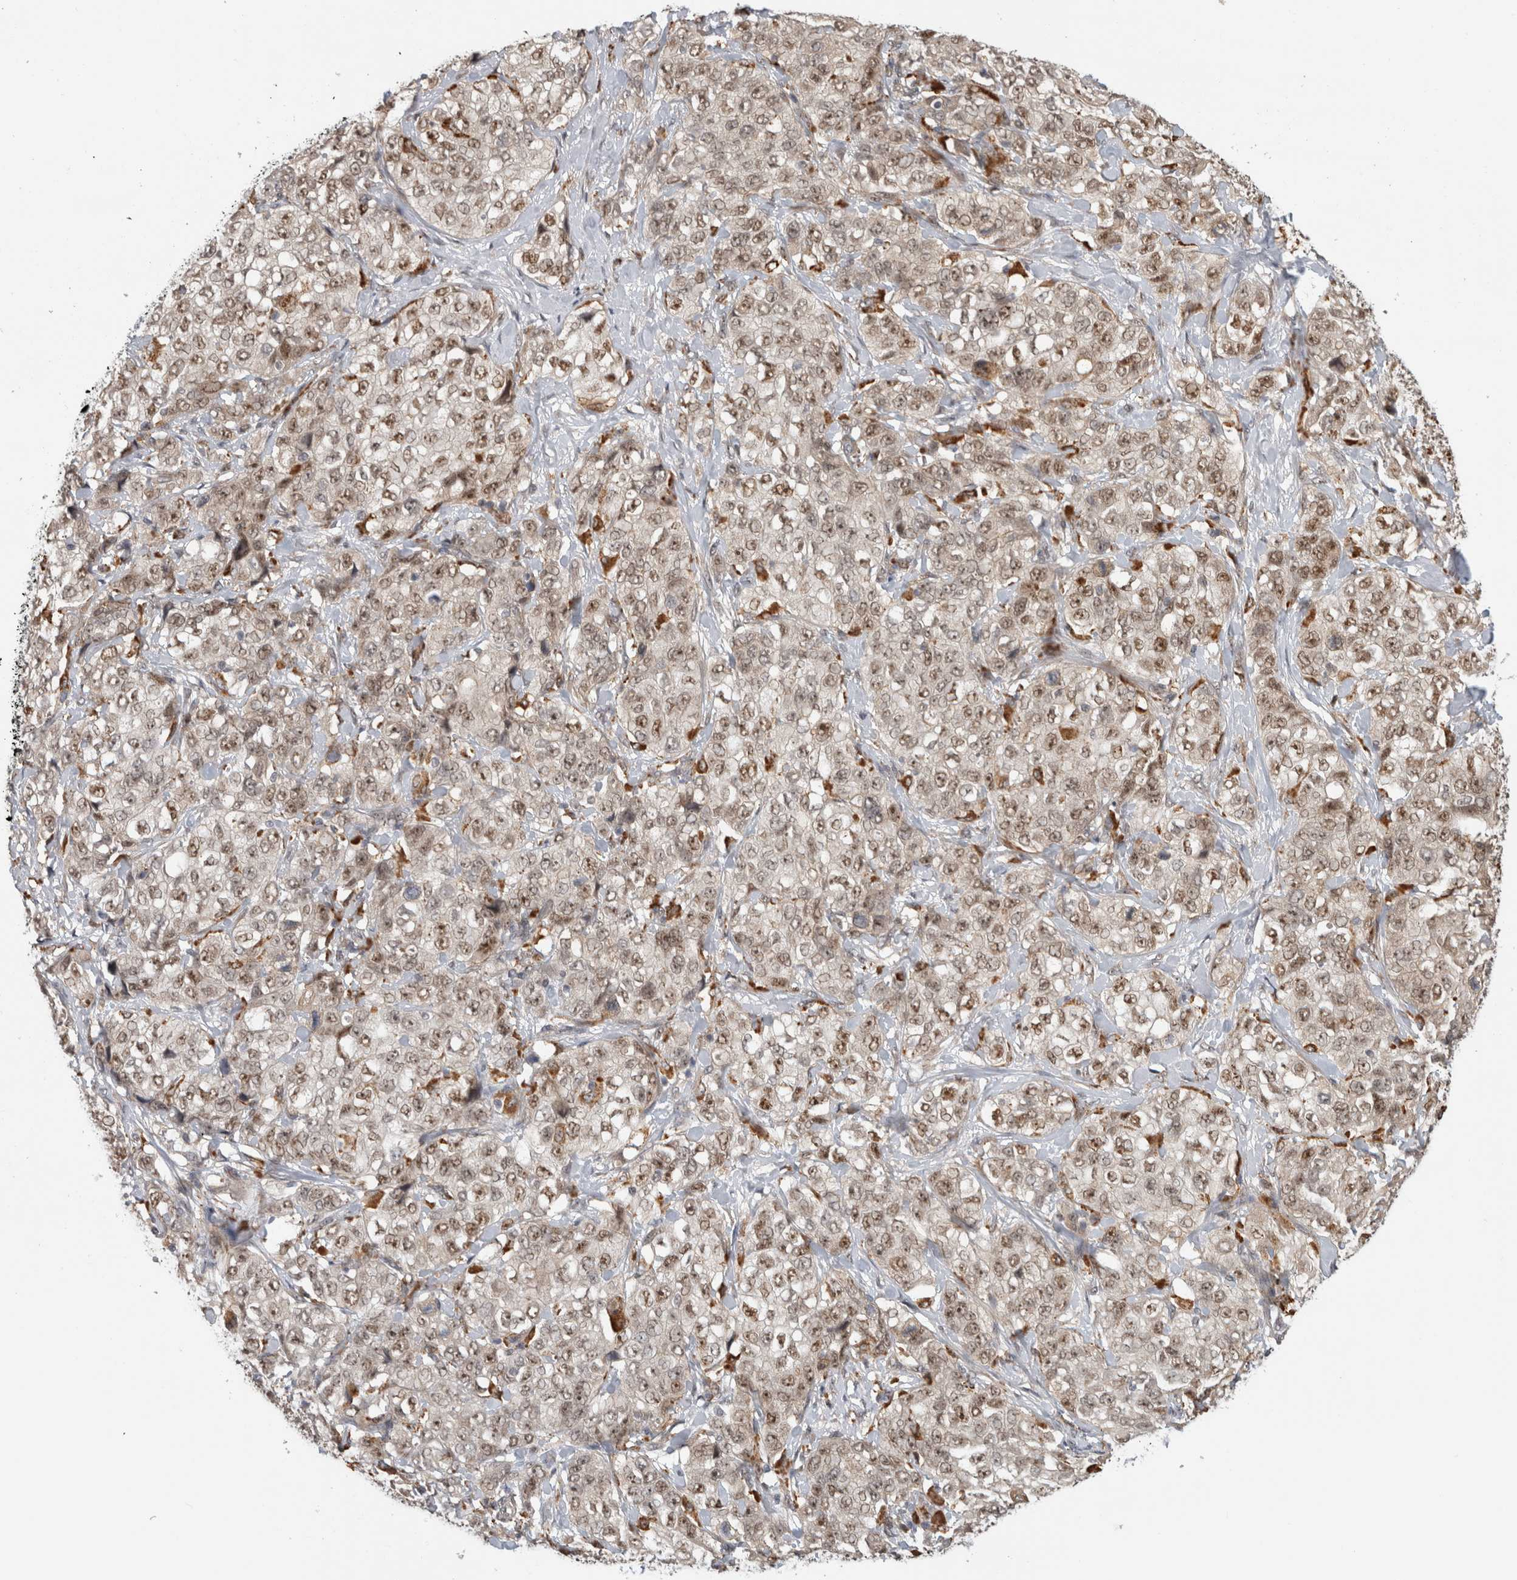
{"staining": {"intensity": "weak", "quantity": ">75%", "location": "nuclear"}, "tissue": "stomach cancer", "cell_type": "Tumor cells", "image_type": "cancer", "snomed": [{"axis": "morphology", "description": "Adenocarcinoma, NOS"}, {"axis": "topography", "description": "Stomach"}], "caption": "Stomach cancer (adenocarcinoma) stained with IHC shows weak nuclear staining in about >75% of tumor cells. Immunohistochemistry (ihc) stains the protein in brown and the nuclei are stained blue.", "gene": "NAB2", "patient": {"sex": "male", "age": 48}}